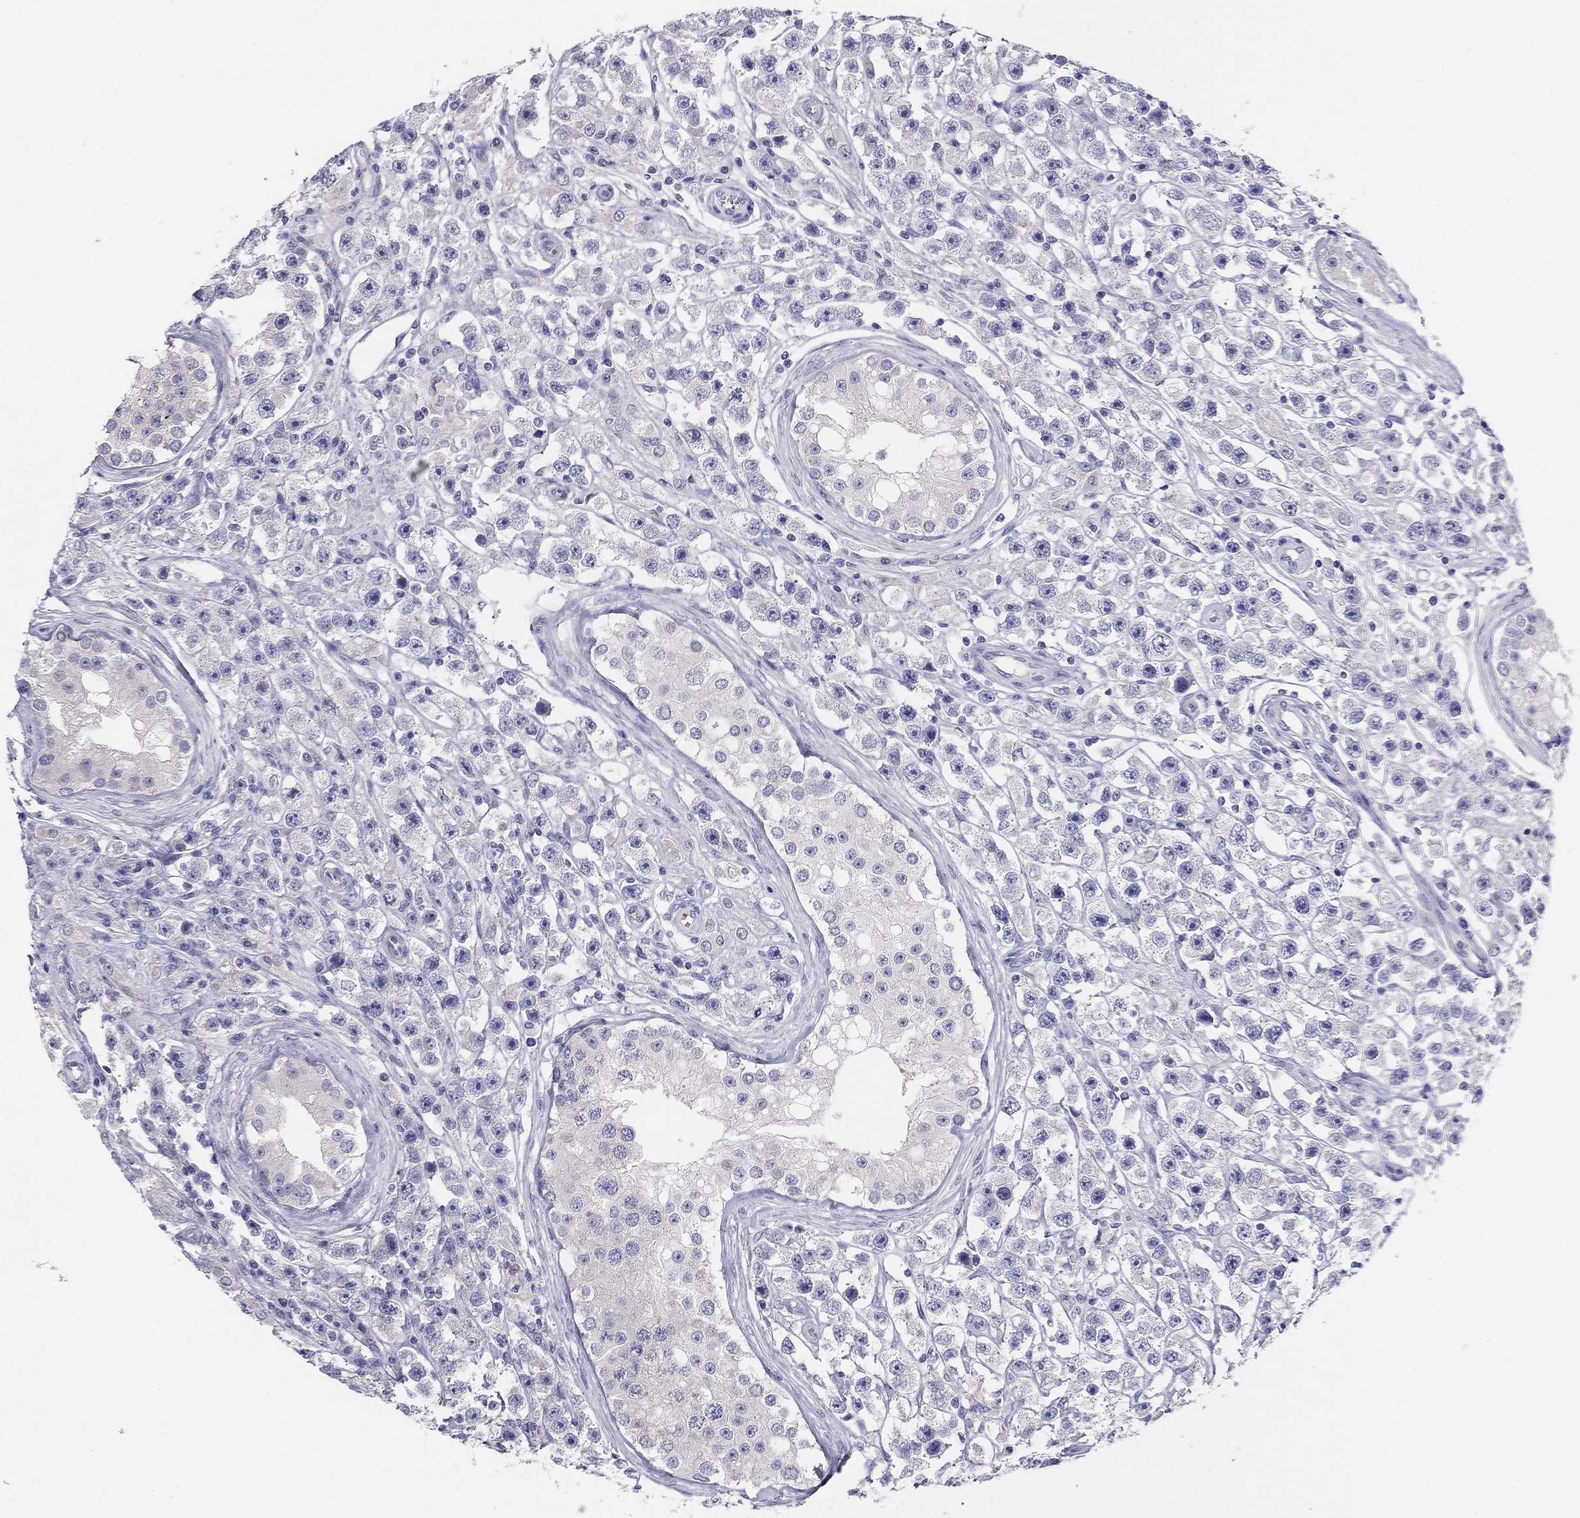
{"staining": {"intensity": "negative", "quantity": "none", "location": "none"}, "tissue": "testis cancer", "cell_type": "Tumor cells", "image_type": "cancer", "snomed": [{"axis": "morphology", "description": "Seminoma, NOS"}, {"axis": "topography", "description": "Testis"}], "caption": "Immunohistochemistry histopathology image of neoplastic tissue: seminoma (testis) stained with DAB demonstrates no significant protein positivity in tumor cells. (Immunohistochemistry (ihc), brightfield microscopy, high magnification).", "gene": "MGAT4C", "patient": {"sex": "male", "age": 45}}